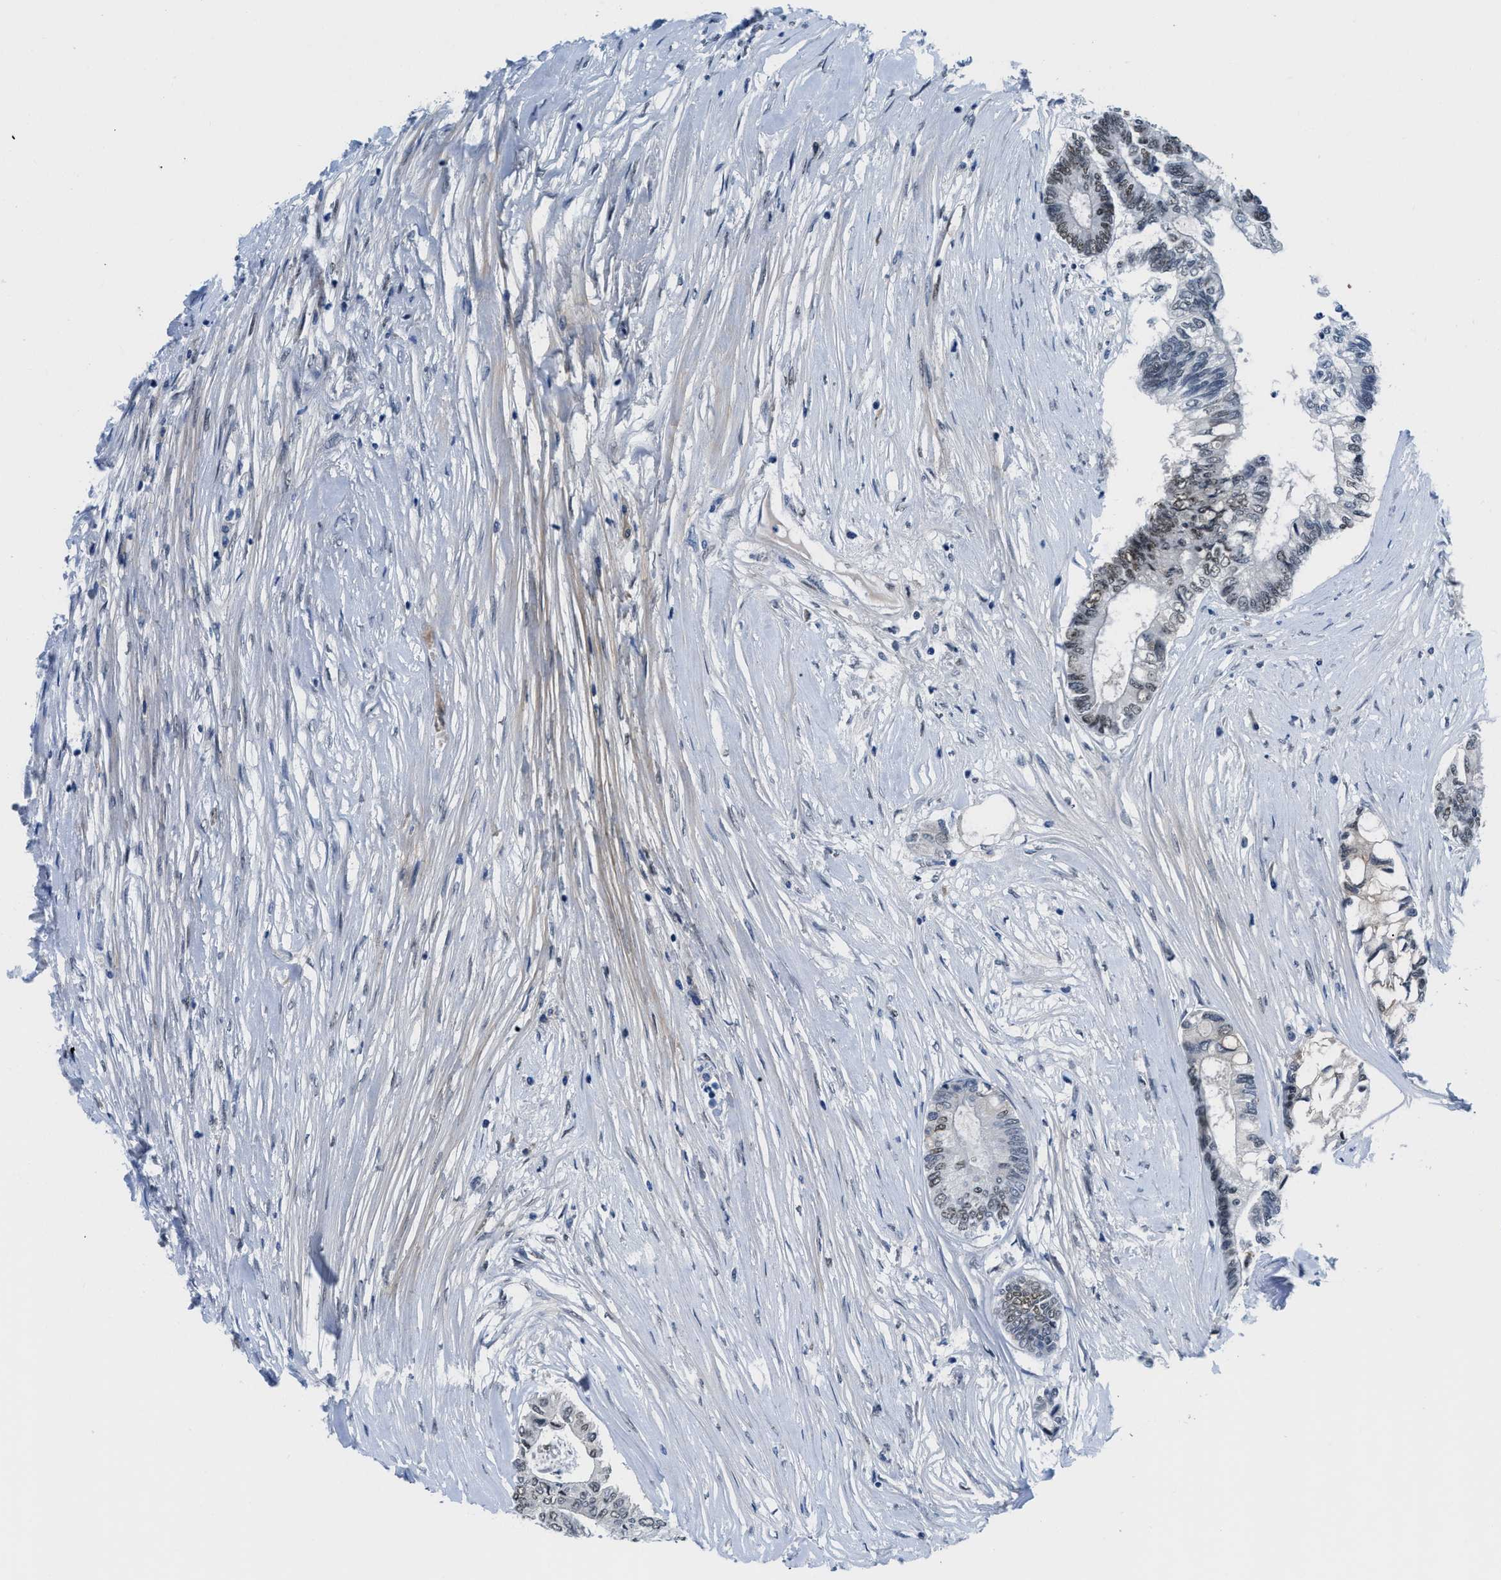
{"staining": {"intensity": "moderate", "quantity": "25%-75%", "location": "nuclear"}, "tissue": "colorectal cancer", "cell_type": "Tumor cells", "image_type": "cancer", "snomed": [{"axis": "morphology", "description": "Adenocarcinoma, NOS"}, {"axis": "topography", "description": "Rectum"}], "caption": "Protein staining reveals moderate nuclear staining in about 25%-75% of tumor cells in adenocarcinoma (colorectal). Using DAB (3,3'-diaminobenzidine) (brown) and hematoxylin (blue) stains, captured at high magnification using brightfield microscopy.", "gene": "SMARCAD1", "patient": {"sex": "male", "age": 63}}